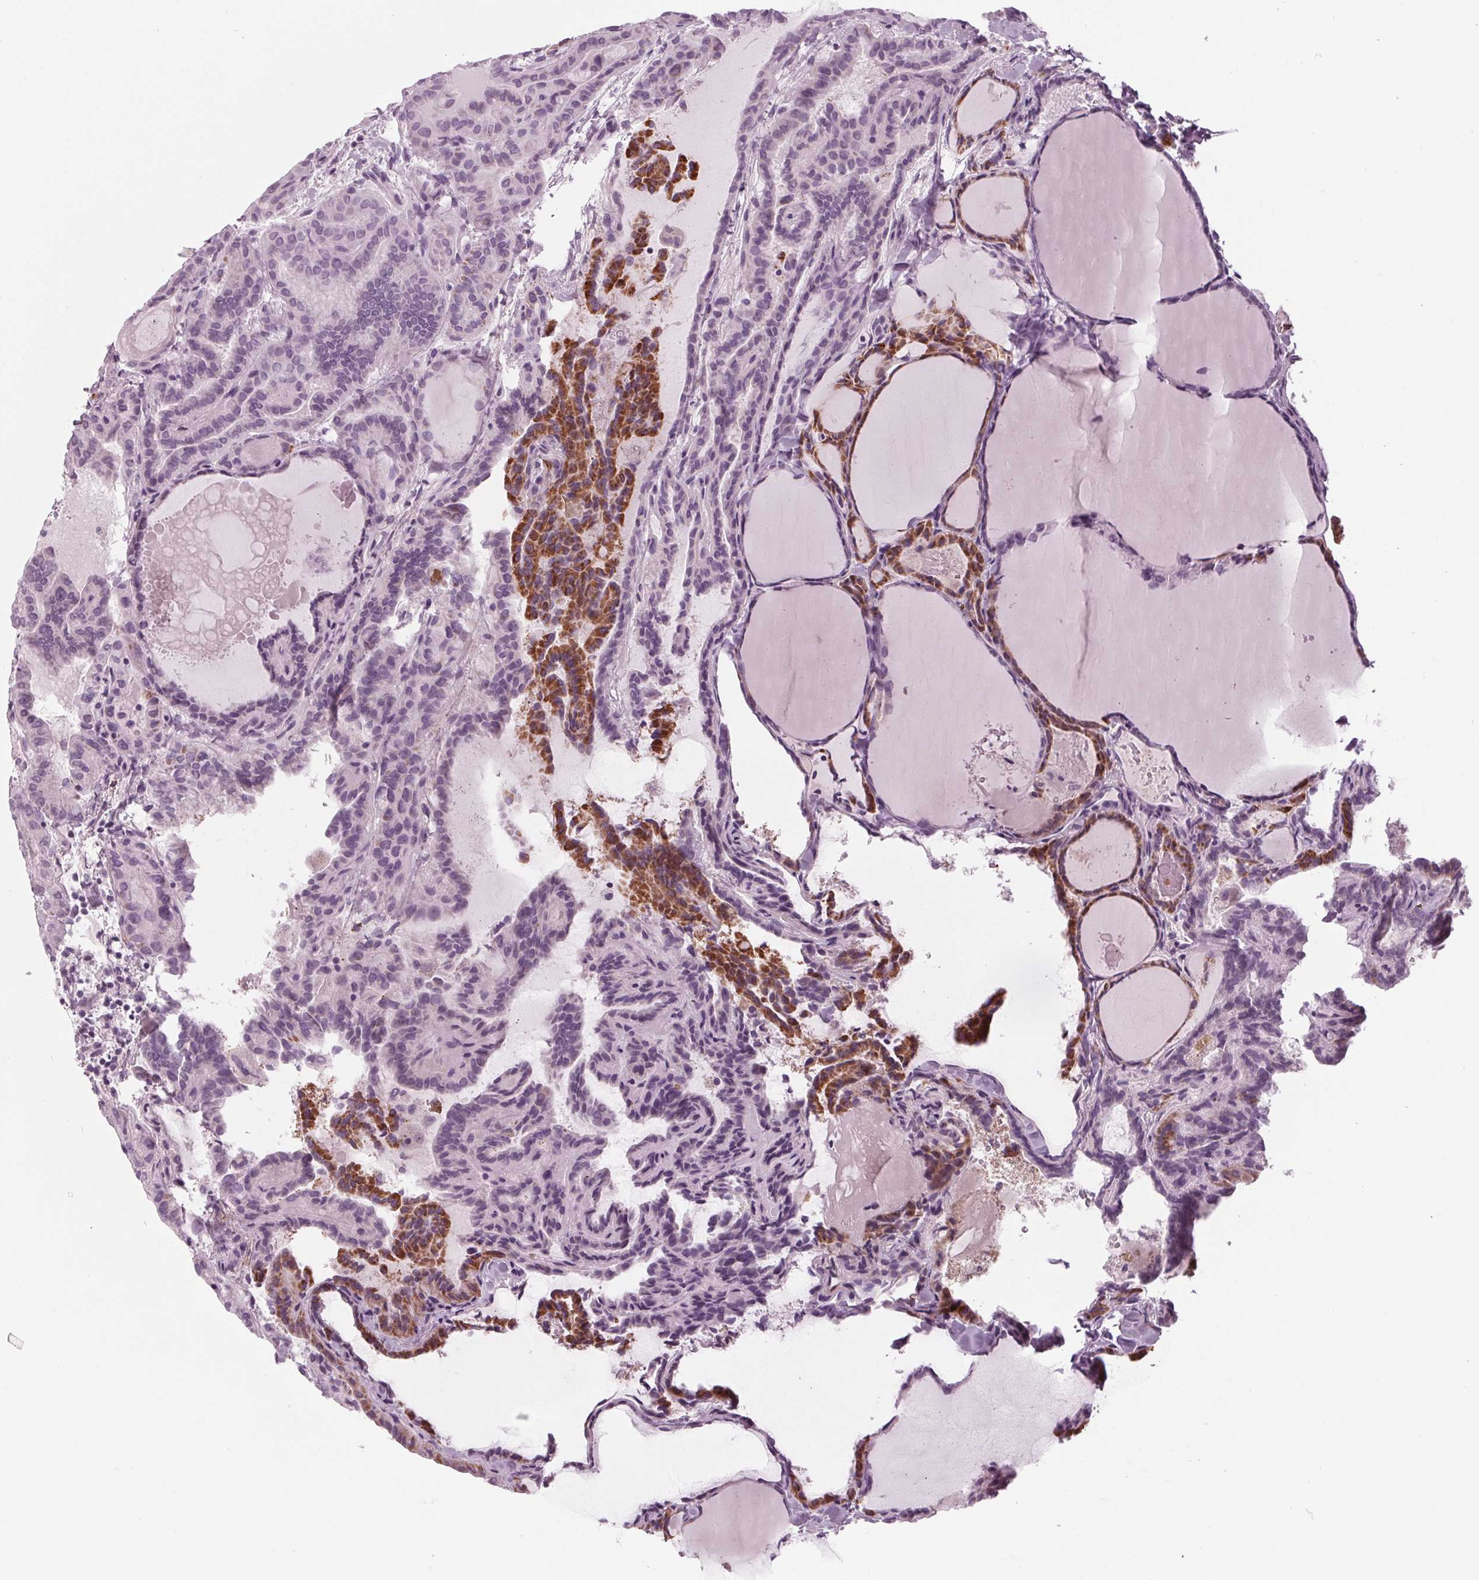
{"staining": {"intensity": "moderate", "quantity": "<25%", "location": "cytoplasmic/membranous"}, "tissue": "thyroid cancer", "cell_type": "Tumor cells", "image_type": "cancer", "snomed": [{"axis": "morphology", "description": "Papillary adenocarcinoma, NOS"}, {"axis": "topography", "description": "Thyroid gland"}], "caption": "A brown stain shows moderate cytoplasmic/membranous staining of a protein in papillary adenocarcinoma (thyroid) tumor cells. (brown staining indicates protein expression, while blue staining denotes nuclei).", "gene": "CYP3A43", "patient": {"sex": "female", "age": 46}}